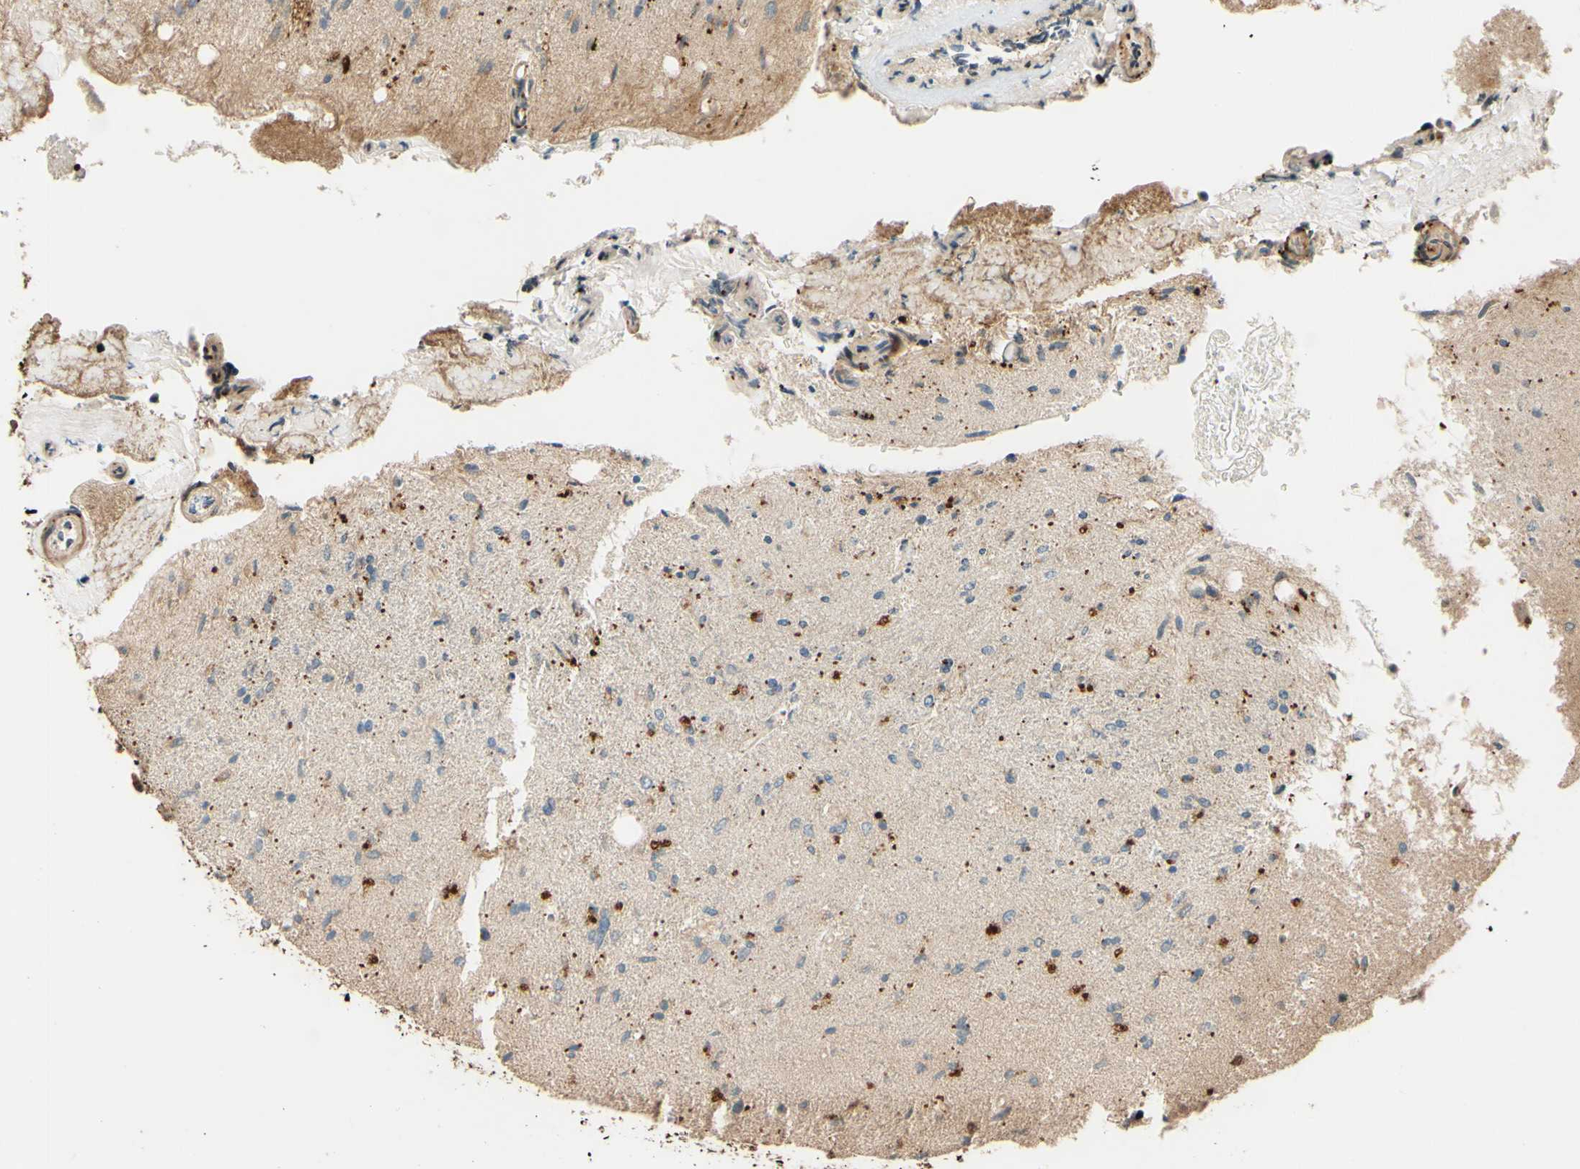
{"staining": {"intensity": "weak", "quantity": "25%-75%", "location": "cytoplasmic/membranous"}, "tissue": "glioma", "cell_type": "Tumor cells", "image_type": "cancer", "snomed": [{"axis": "morphology", "description": "Glioma, malignant, Low grade"}, {"axis": "topography", "description": "Brain"}], "caption": "This micrograph shows immunohistochemistry (IHC) staining of human glioma, with low weak cytoplasmic/membranous staining in about 25%-75% of tumor cells.", "gene": "RNF19A", "patient": {"sex": "male", "age": 77}}